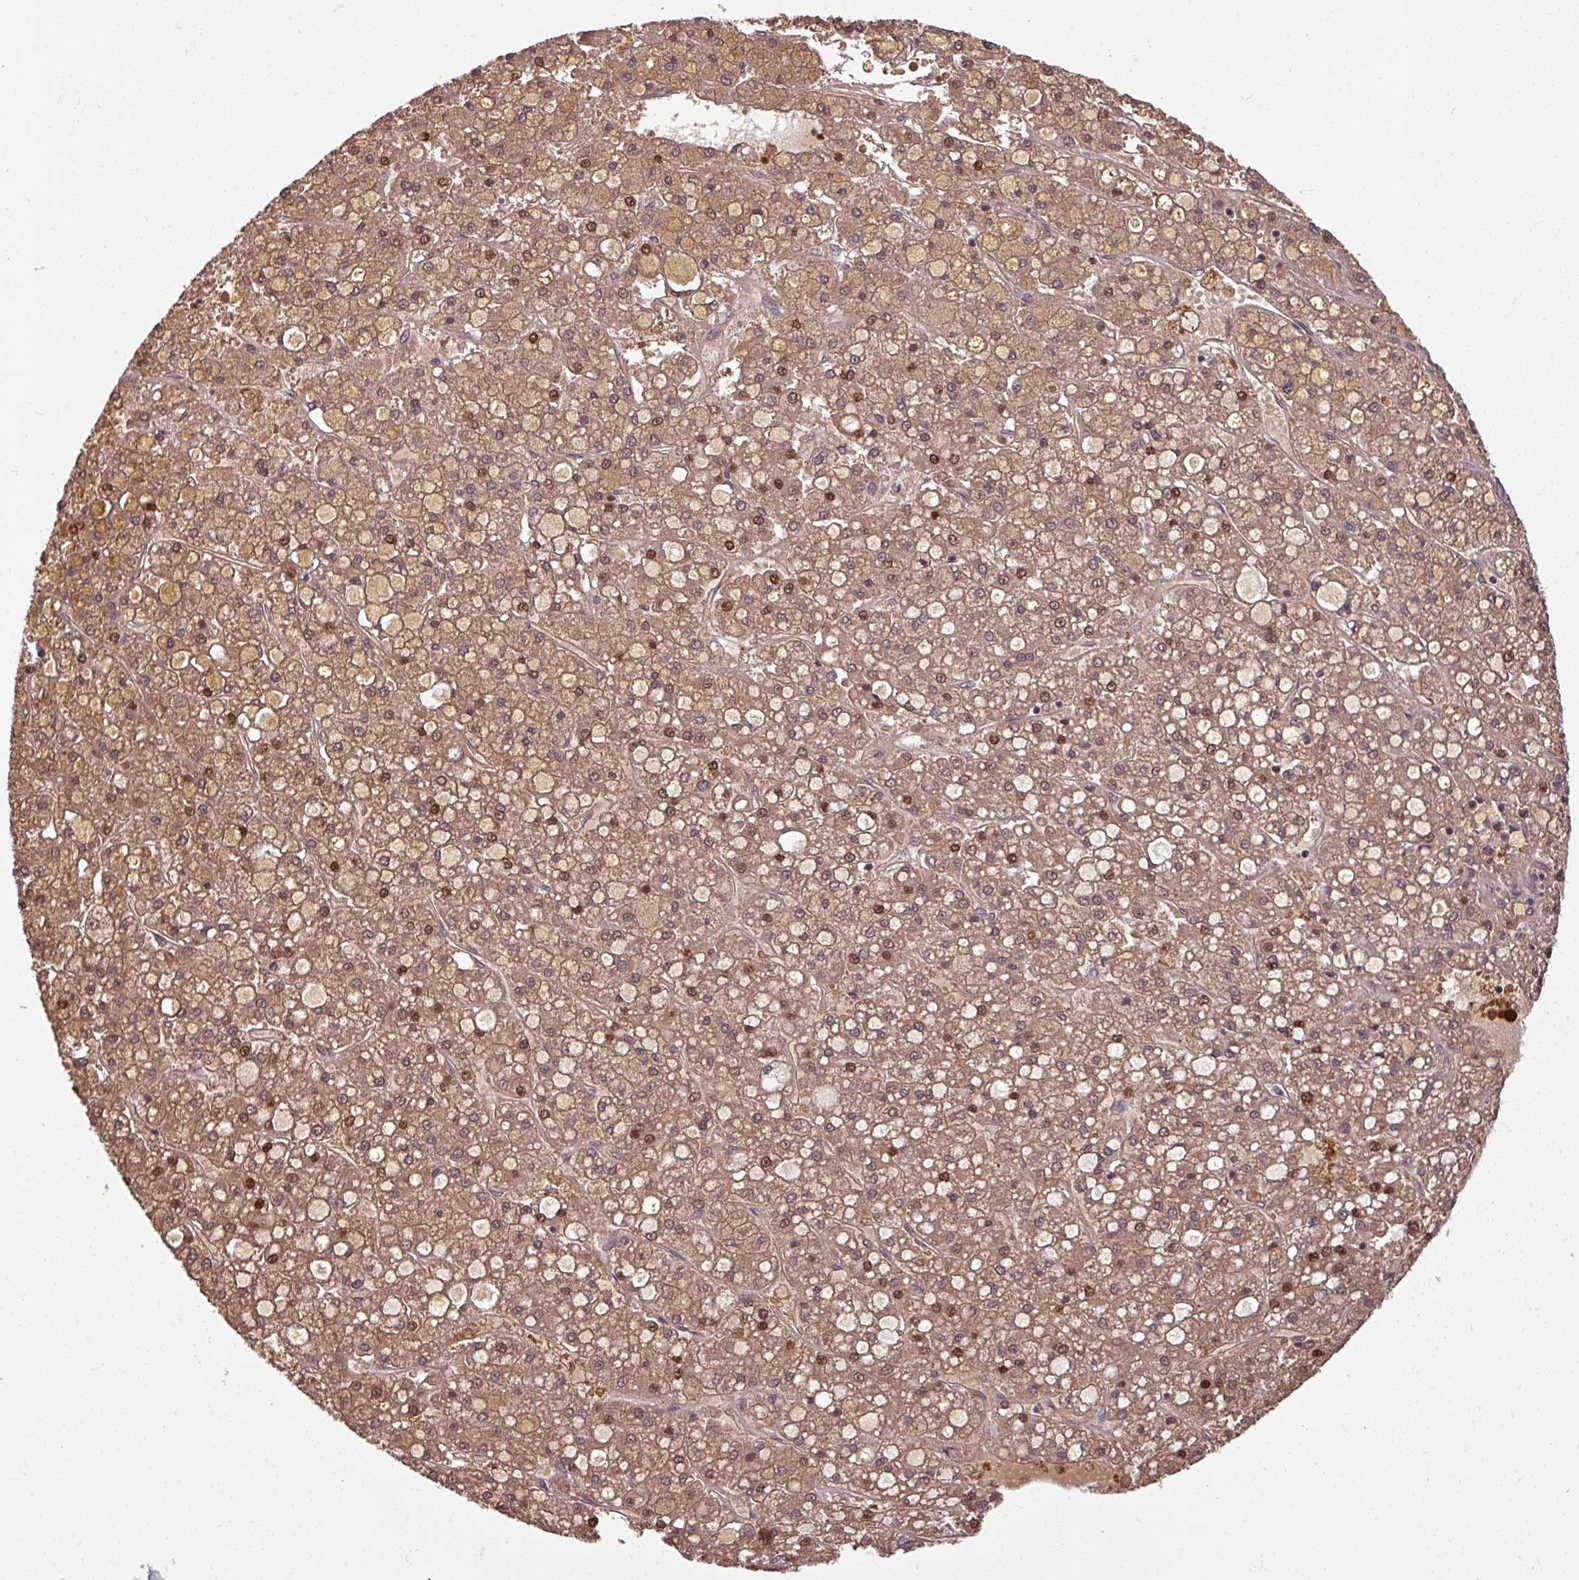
{"staining": {"intensity": "moderate", "quantity": ">75%", "location": "cytoplasmic/membranous,nuclear"}, "tissue": "liver cancer", "cell_type": "Tumor cells", "image_type": "cancer", "snomed": [{"axis": "morphology", "description": "Carcinoma, Hepatocellular, NOS"}, {"axis": "topography", "description": "Liver"}], "caption": "A brown stain shows moderate cytoplasmic/membranous and nuclear expression of a protein in human hepatocellular carcinoma (liver) tumor cells.", "gene": "KCTD11", "patient": {"sex": "male", "age": 67}}